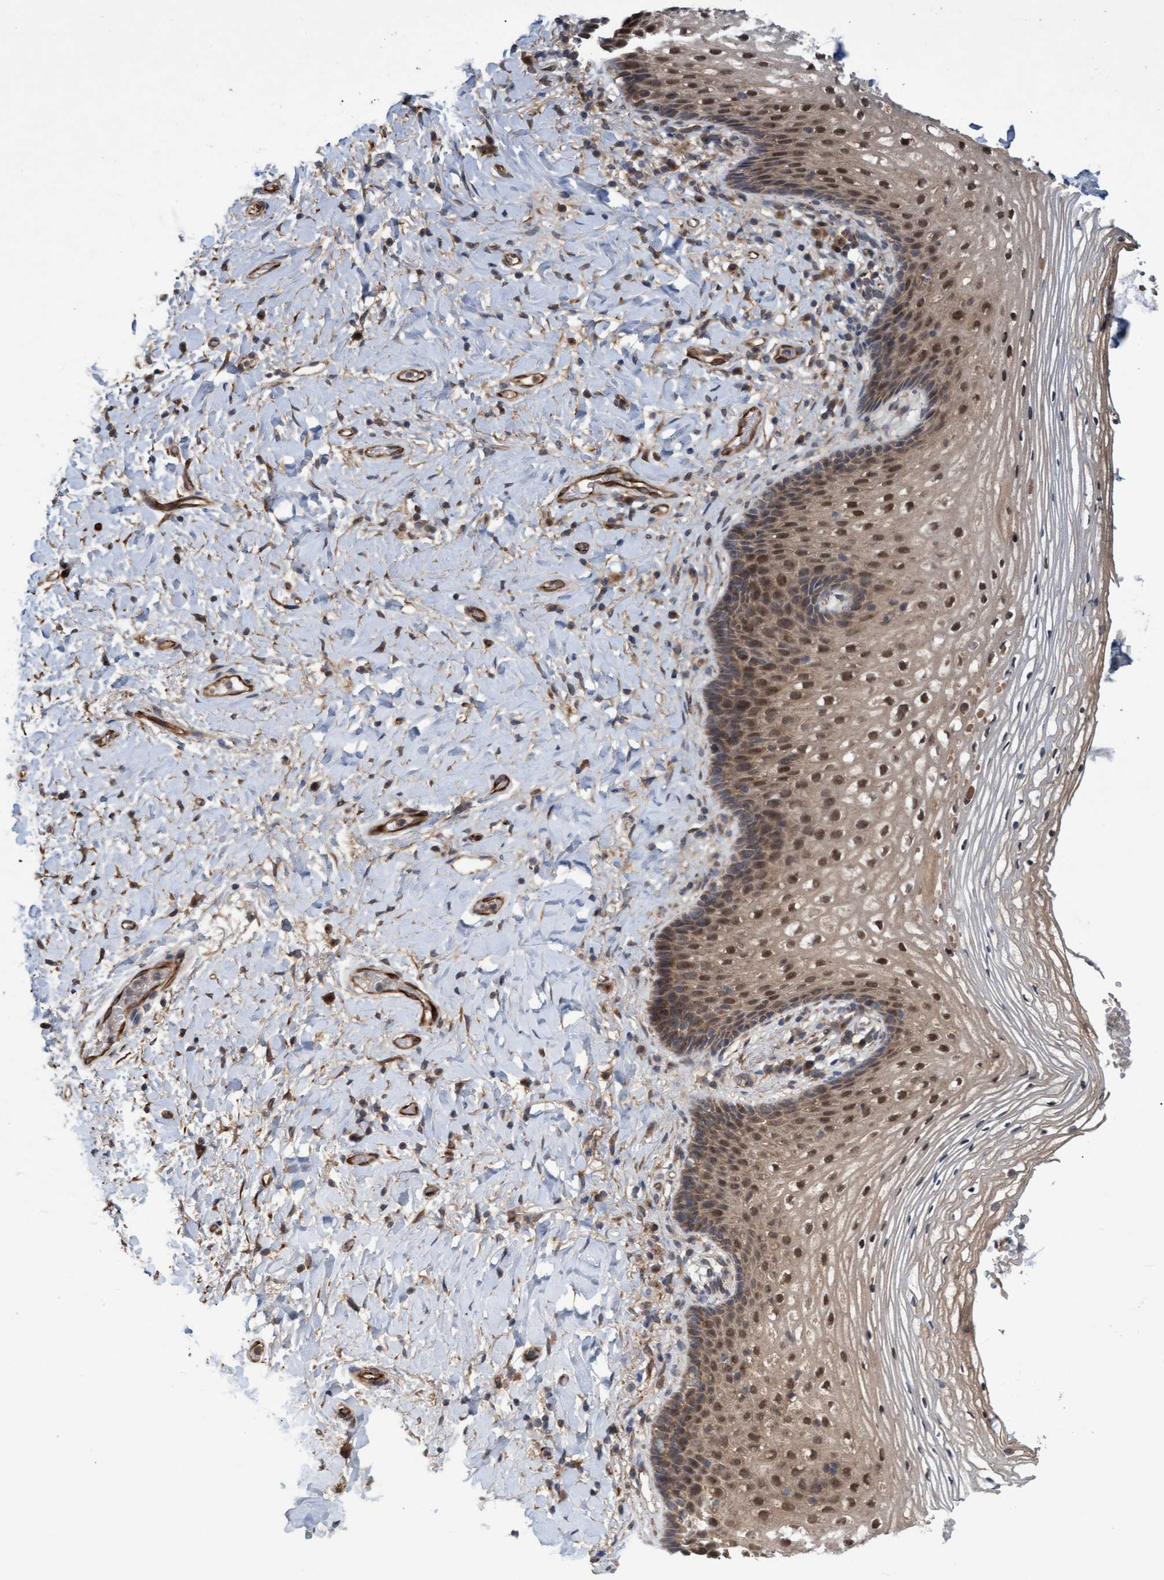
{"staining": {"intensity": "moderate", "quantity": "25%-75%", "location": "cytoplasmic/membranous,nuclear"}, "tissue": "vagina", "cell_type": "Squamous epithelial cells", "image_type": "normal", "snomed": [{"axis": "morphology", "description": "Normal tissue, NOS"}, {"axis": "topography", "description": "Vagina"}], "caption": "About 25%-75% of squamous epithelial cells in normal human vagina display moderate cytoplasmic/membranous,nuclear protein expression as visualized by brown immunohistochemical staining.", "gene": "PSMB6", "patient": {"sex": "female", "age": 60}}